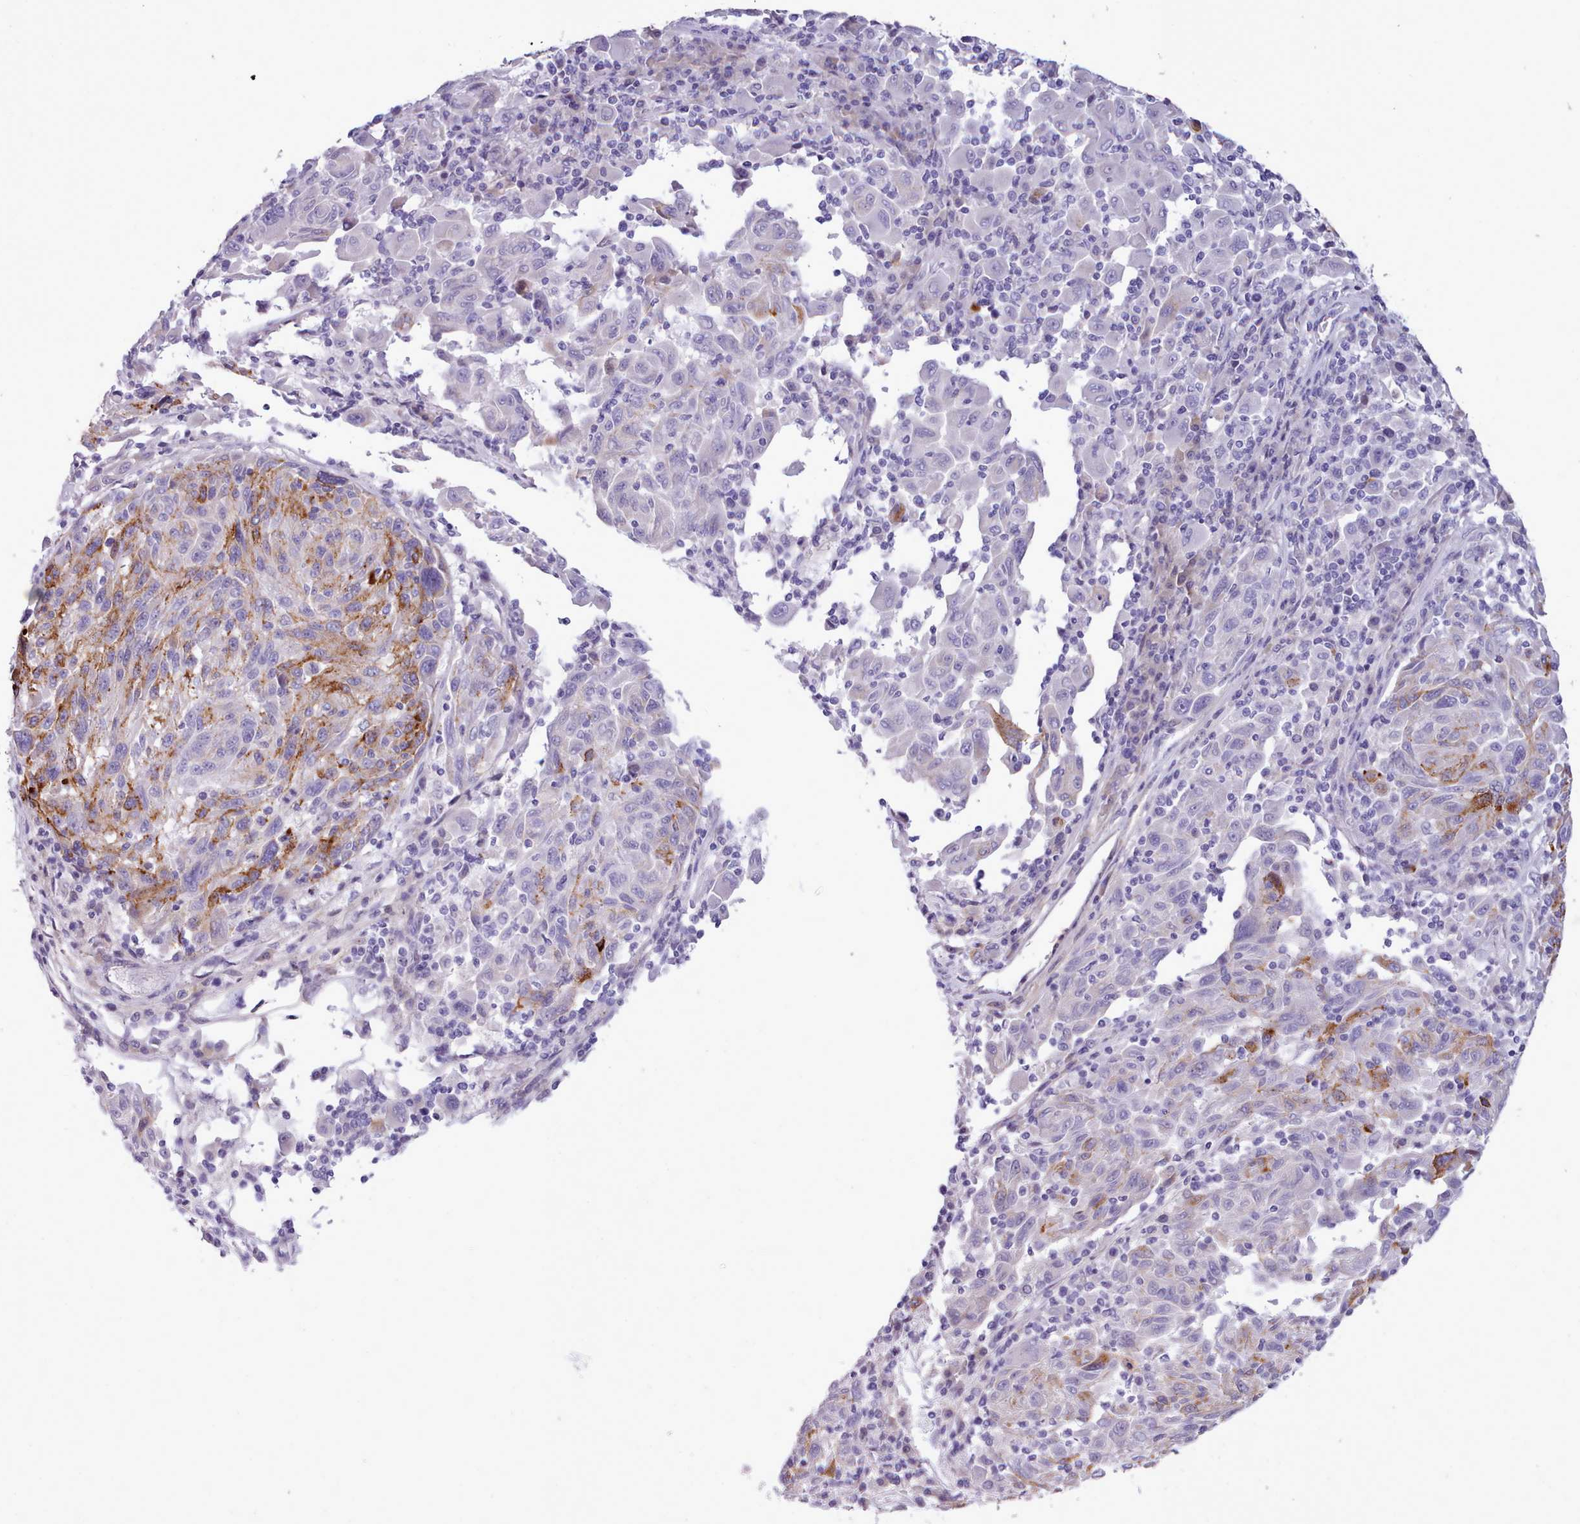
{"staining": {"intensity": "strong", "quantity": "<25%", "location": "cytoplasmic/membranous"}, "tissue": "melanoma", "cell_type": "Tumor cells", "image_type": "cancer", "snomed": [{"axis": "morphology", "description": "Malignant melanoma, NOS"}, {"axis": "topography", "description": "Skin"}], "caption": "This photomicrograph exhibits immunohistochemistry staining of human melanoma, with medium strong cytoplasmic/membranous expression in approximately <25% of tumor cells.", "gene": "CYP2A13", "patient": {"sex": "male", "age": 53}}